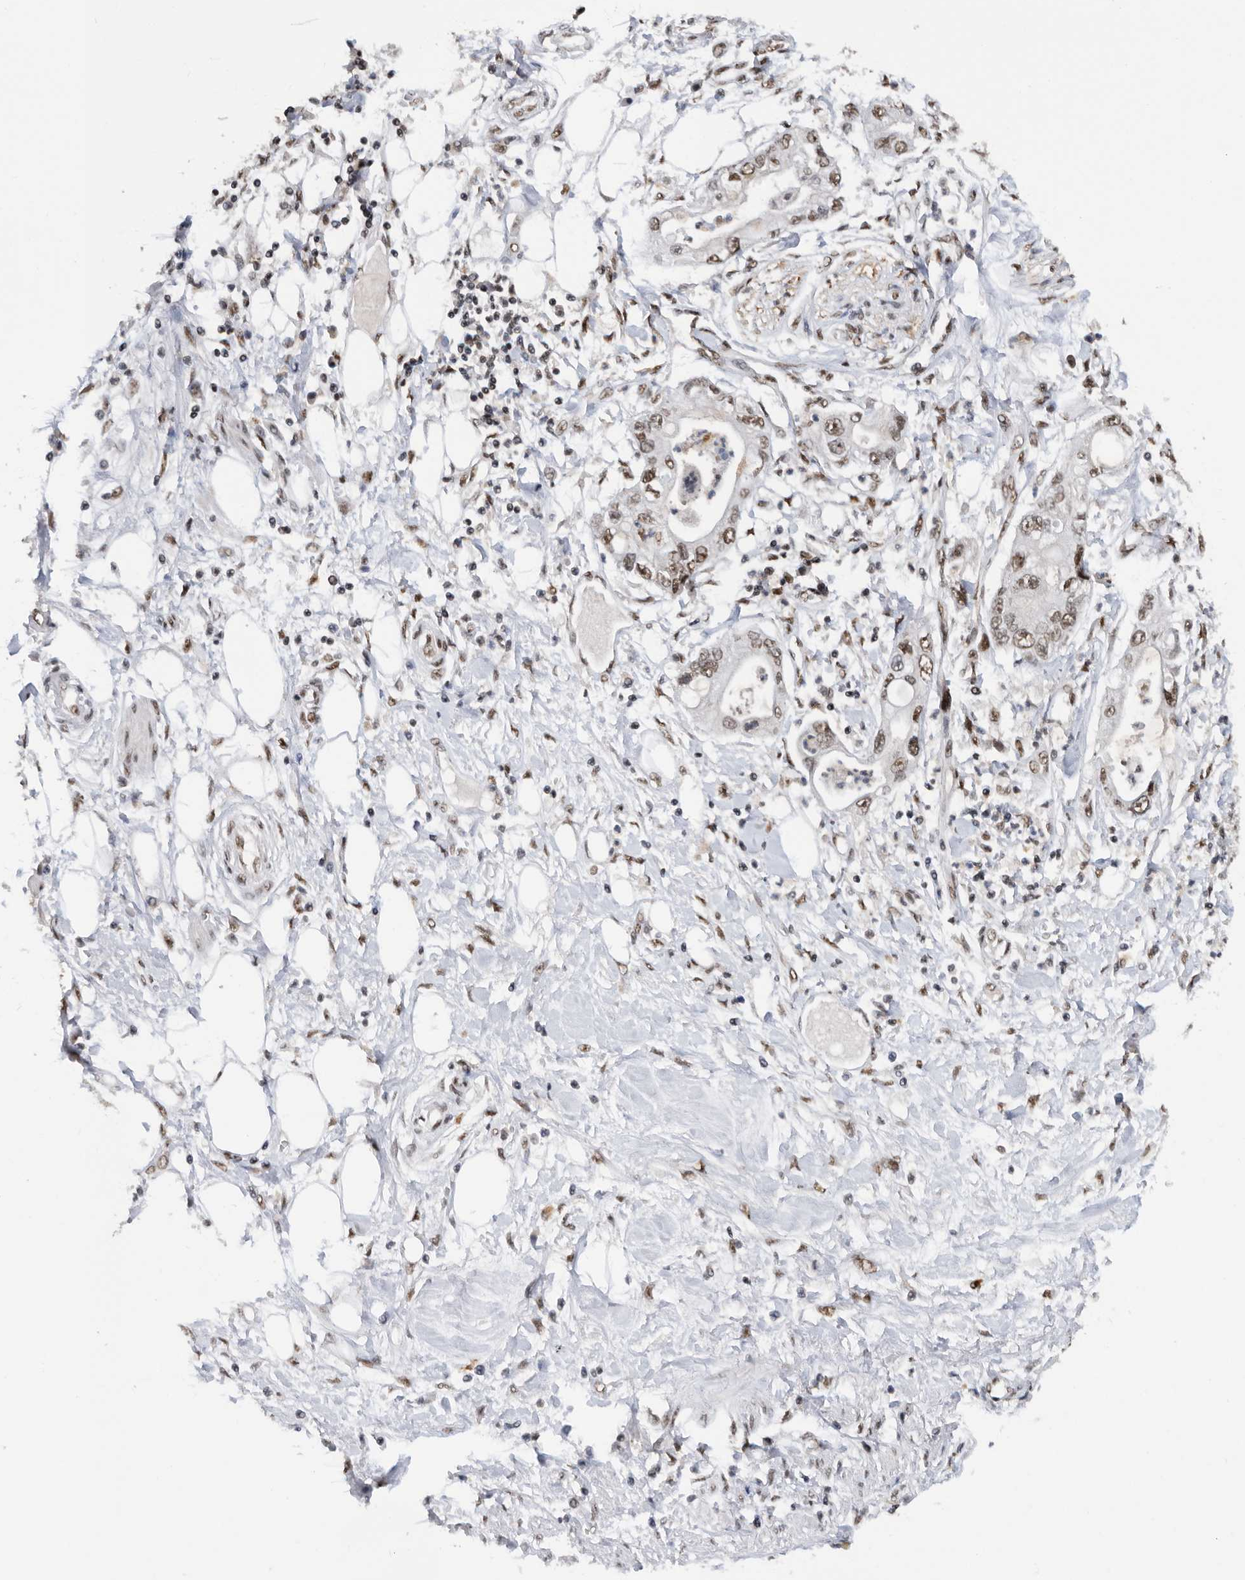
{"staining": {"intensity": "moderate", "quantity": ">75%", "location": "nuclear"}, "tissue": "pancreatic cancer", "cell_type": "Tumor cells", "image_type": "cancer", "snomed": [{"axis": "morphology", "description": "Adenocarcinoma, NOS"}, {"axis": "topography", "description": "Pancreas"}], "caption": "Protein expression by IHC displays moderate nuclear staining in about >75% of tumor cells in adenocarcinoma (pancreatic). (Brightfield microscopy of DAB IHC at high magnification).", "gene": "ZNF260", "patient": {"sex": "male", "age": 68}}